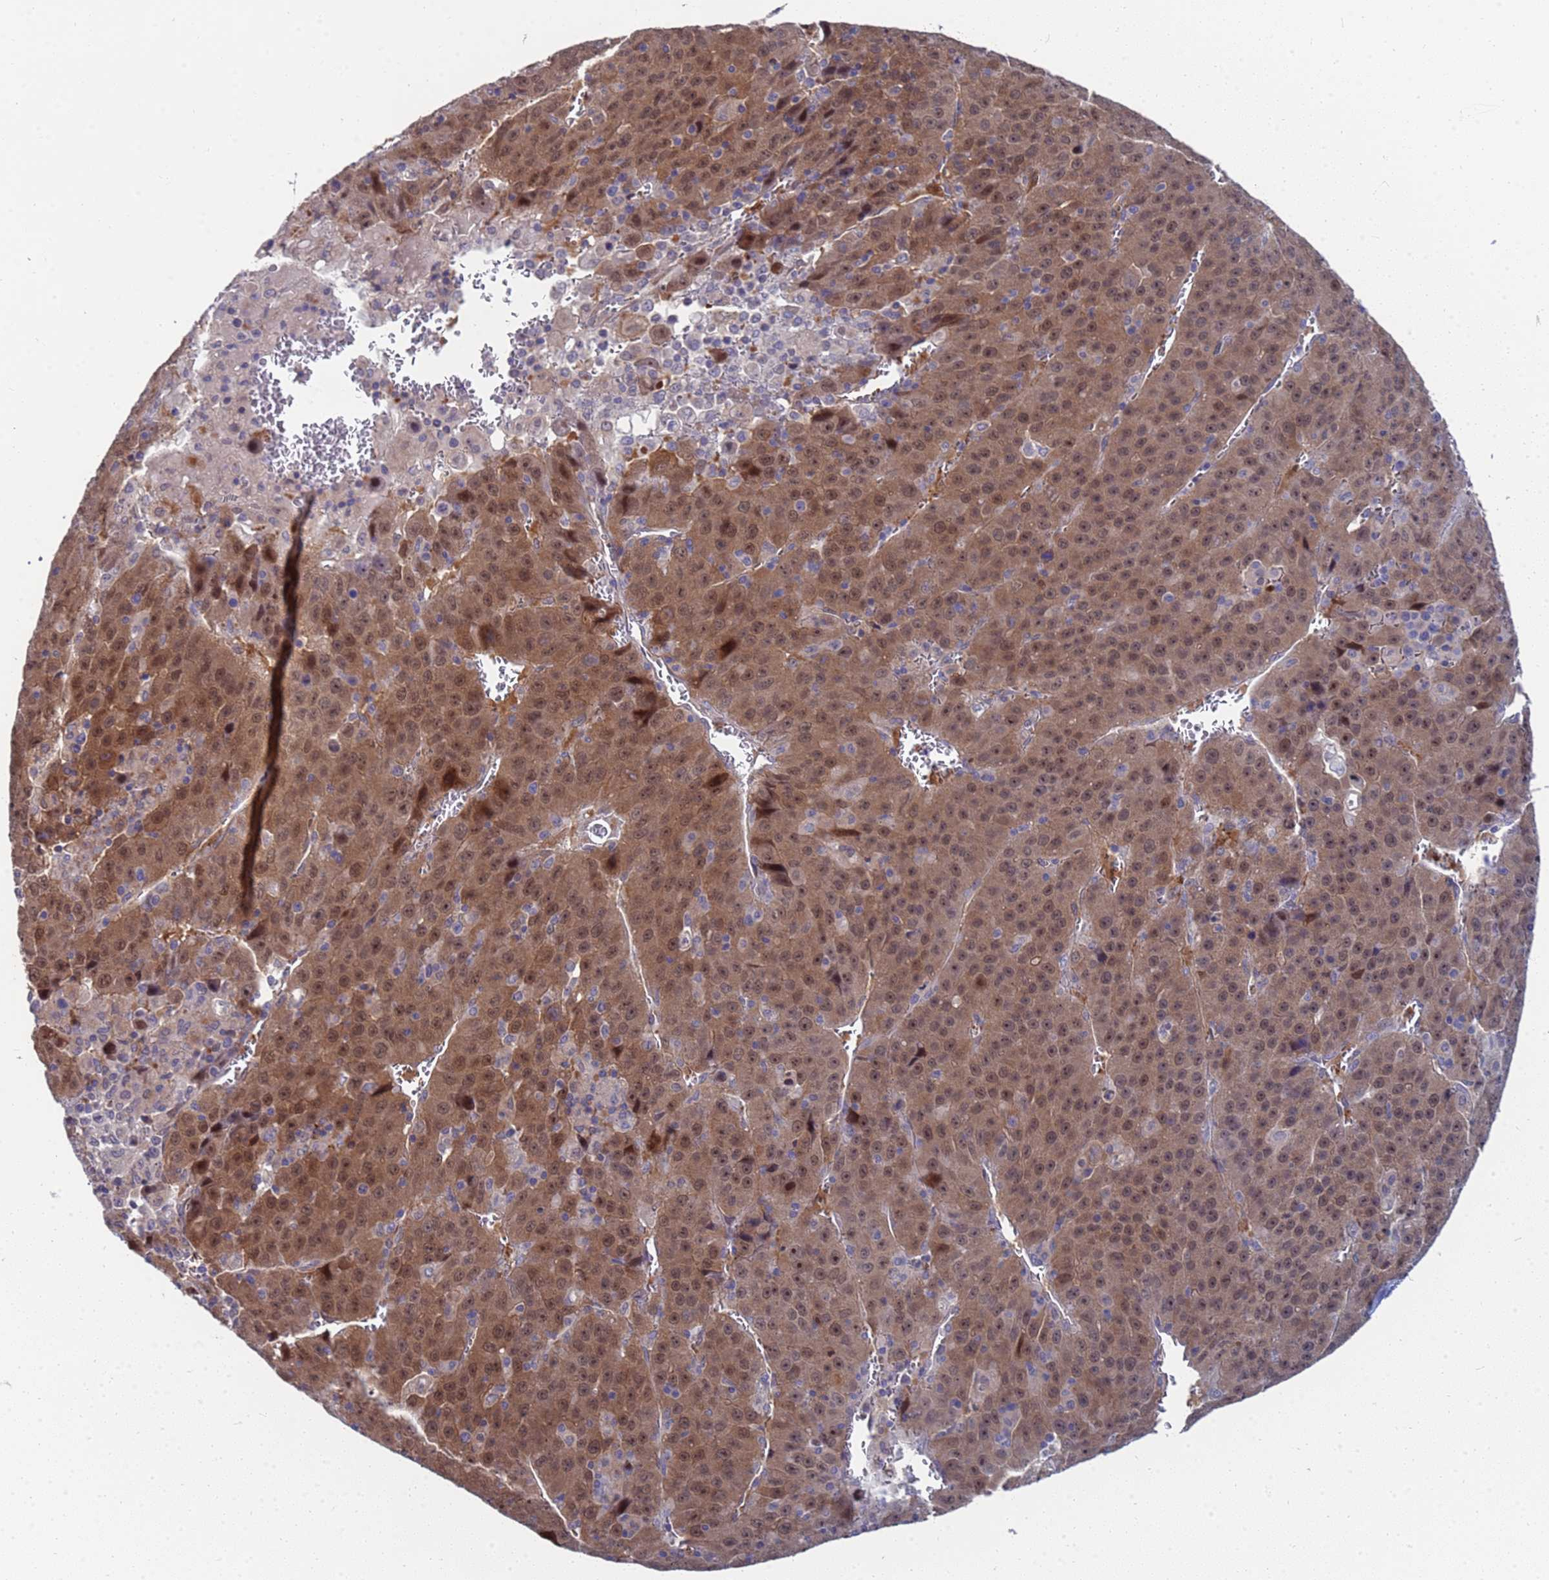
{"staining": {"intensity": "moderate", "quantity": ">75%", "location": "cytoplasmic/membranous,nuclear"}, "tissue": "liver cancer", "cell_type": "Tumor cells", "image_type": "cancer", "snomed": [{"axis": "morphology", "description": "Carcinoma, Hepatocellular, NOS"}, {"axis": "topography", "description": "Liver"}], "caption": "There is medium levels of moderate cytoplasmic/membranous and nuclear expression in tumor cells of liver hepatocellular carcinoma, as demonstrated by immunohistochemical staining (brown color).", "gene": "ENOSF1", "patient": {"sex": "female", "age": 53}}